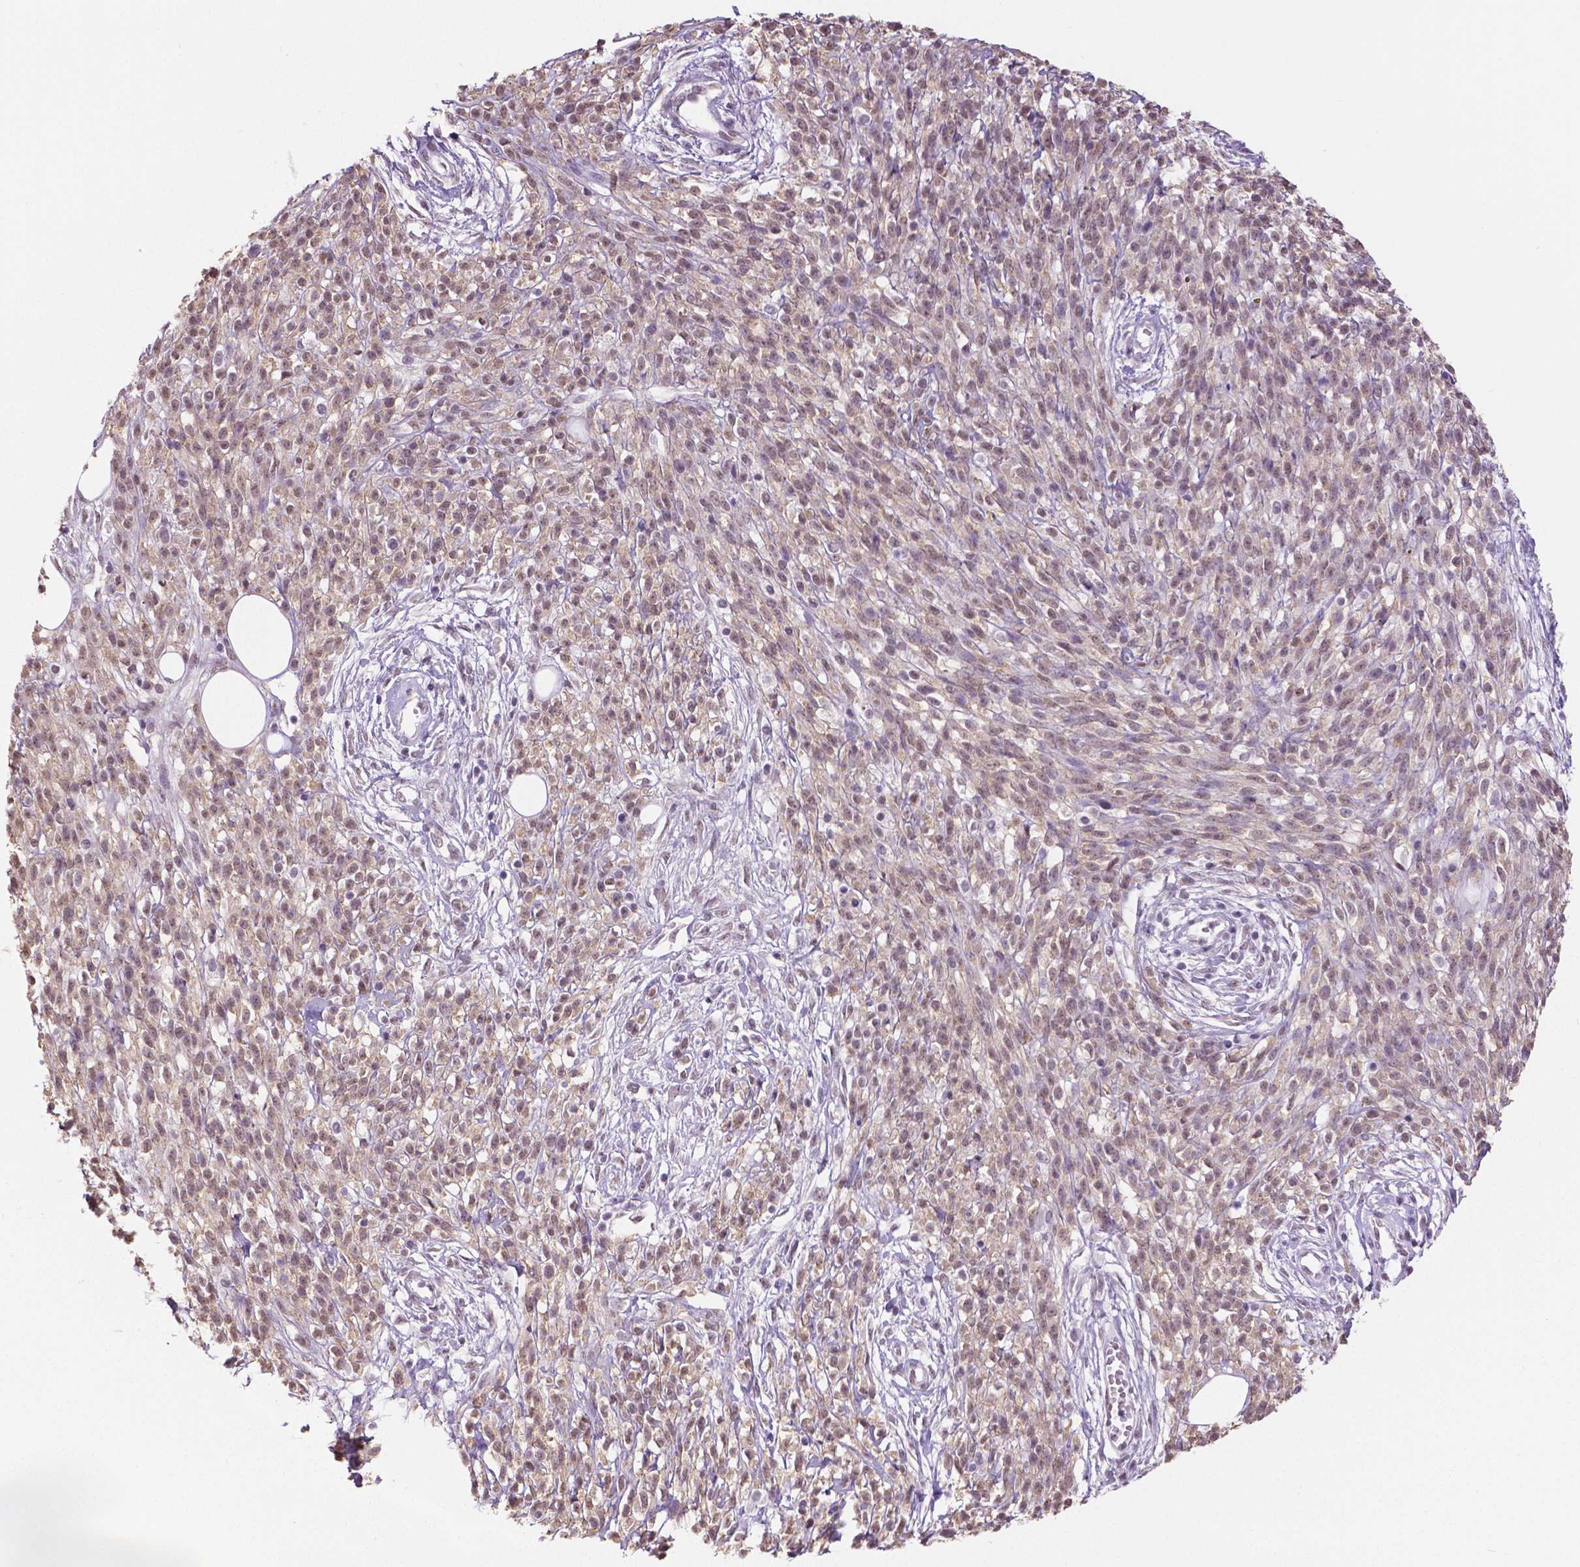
{"staining": {"intensity": "weak", "quantity": "25%-75%", "location": "cytoplasmic/membranous,nuclear"}, "tissue": "melanoma", "cell_type": "Tumor cells", "image_type": "cancer", "snomed": [{"axis": "morphology", "description": "Malignant melanoma, NOS"}, {"axis": "topography", "description": "Skin"}, {"axis": "topography", "description": "Skin of trunk"}], "caption": "Immunohistochemistry histopathology image of neoplastic tissue: melanoma stained using immunohistochemistry shows low levels of weak protein expression localized specifically in the cytoplasmic/membranous and nuclear of tumor cells, appearing as a cytoplasmic/membranous and nuclear brown color.", "gene": "IGF2BP1", "patient": {"sex": "male", "age": 74}}